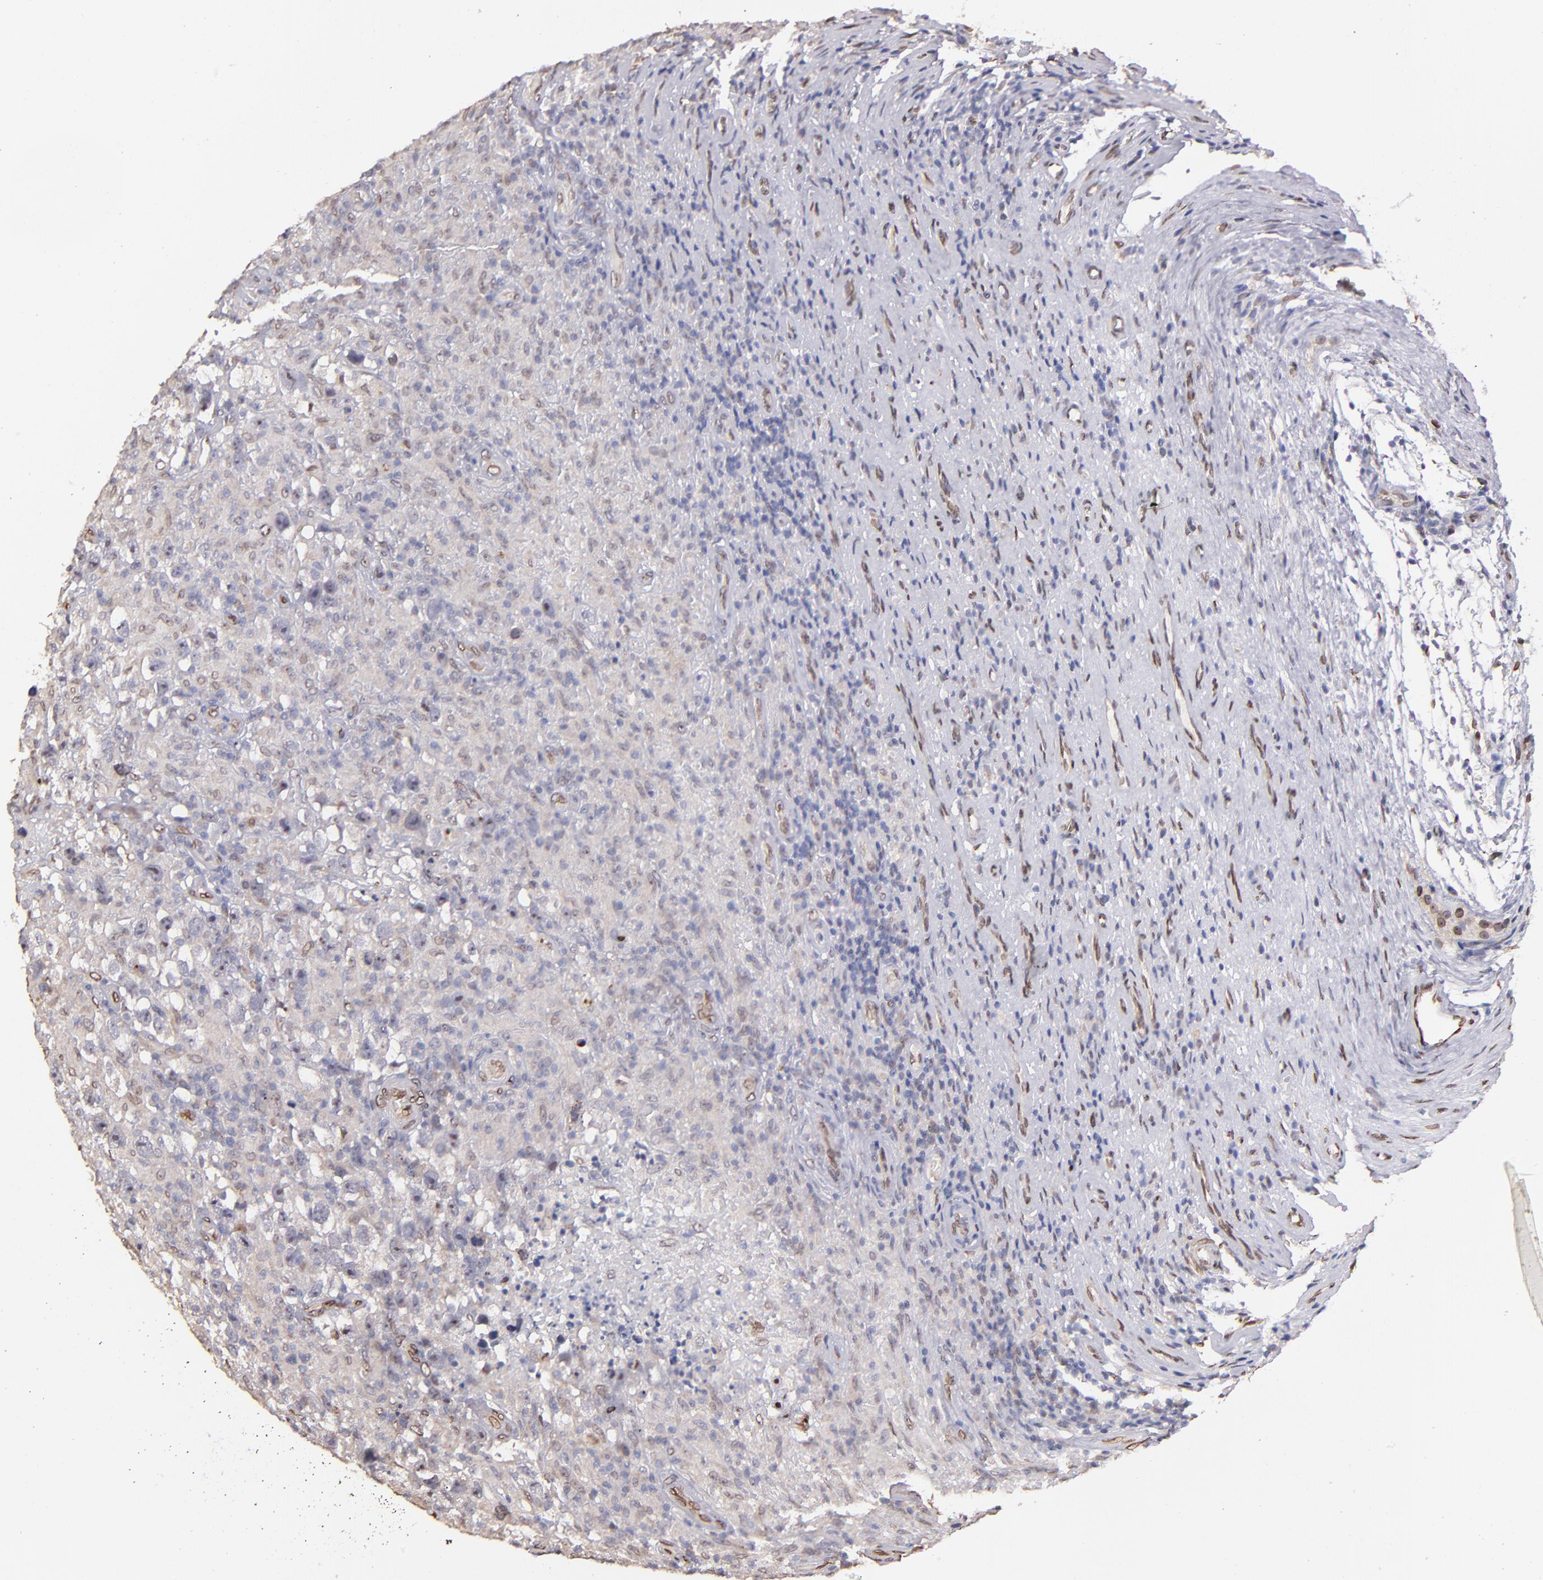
{"staining": {"intensity": "negative", "quantity": "none", "location": "none"}, "tissue": "testis cancer", "cell_type": "Tumor cells", "image_type": "cancer", "snomed": [{"axis": "morphology", "description": "Seminoma, NOS"}, {"axis": "topography", "description": "Testis"}], "caption": "Micrograph shows no significant protein positivity in tumor cells of testis cancer (seminoma).", "gene": "PUM3", "patient": {"sex": "male", "age": 34}}